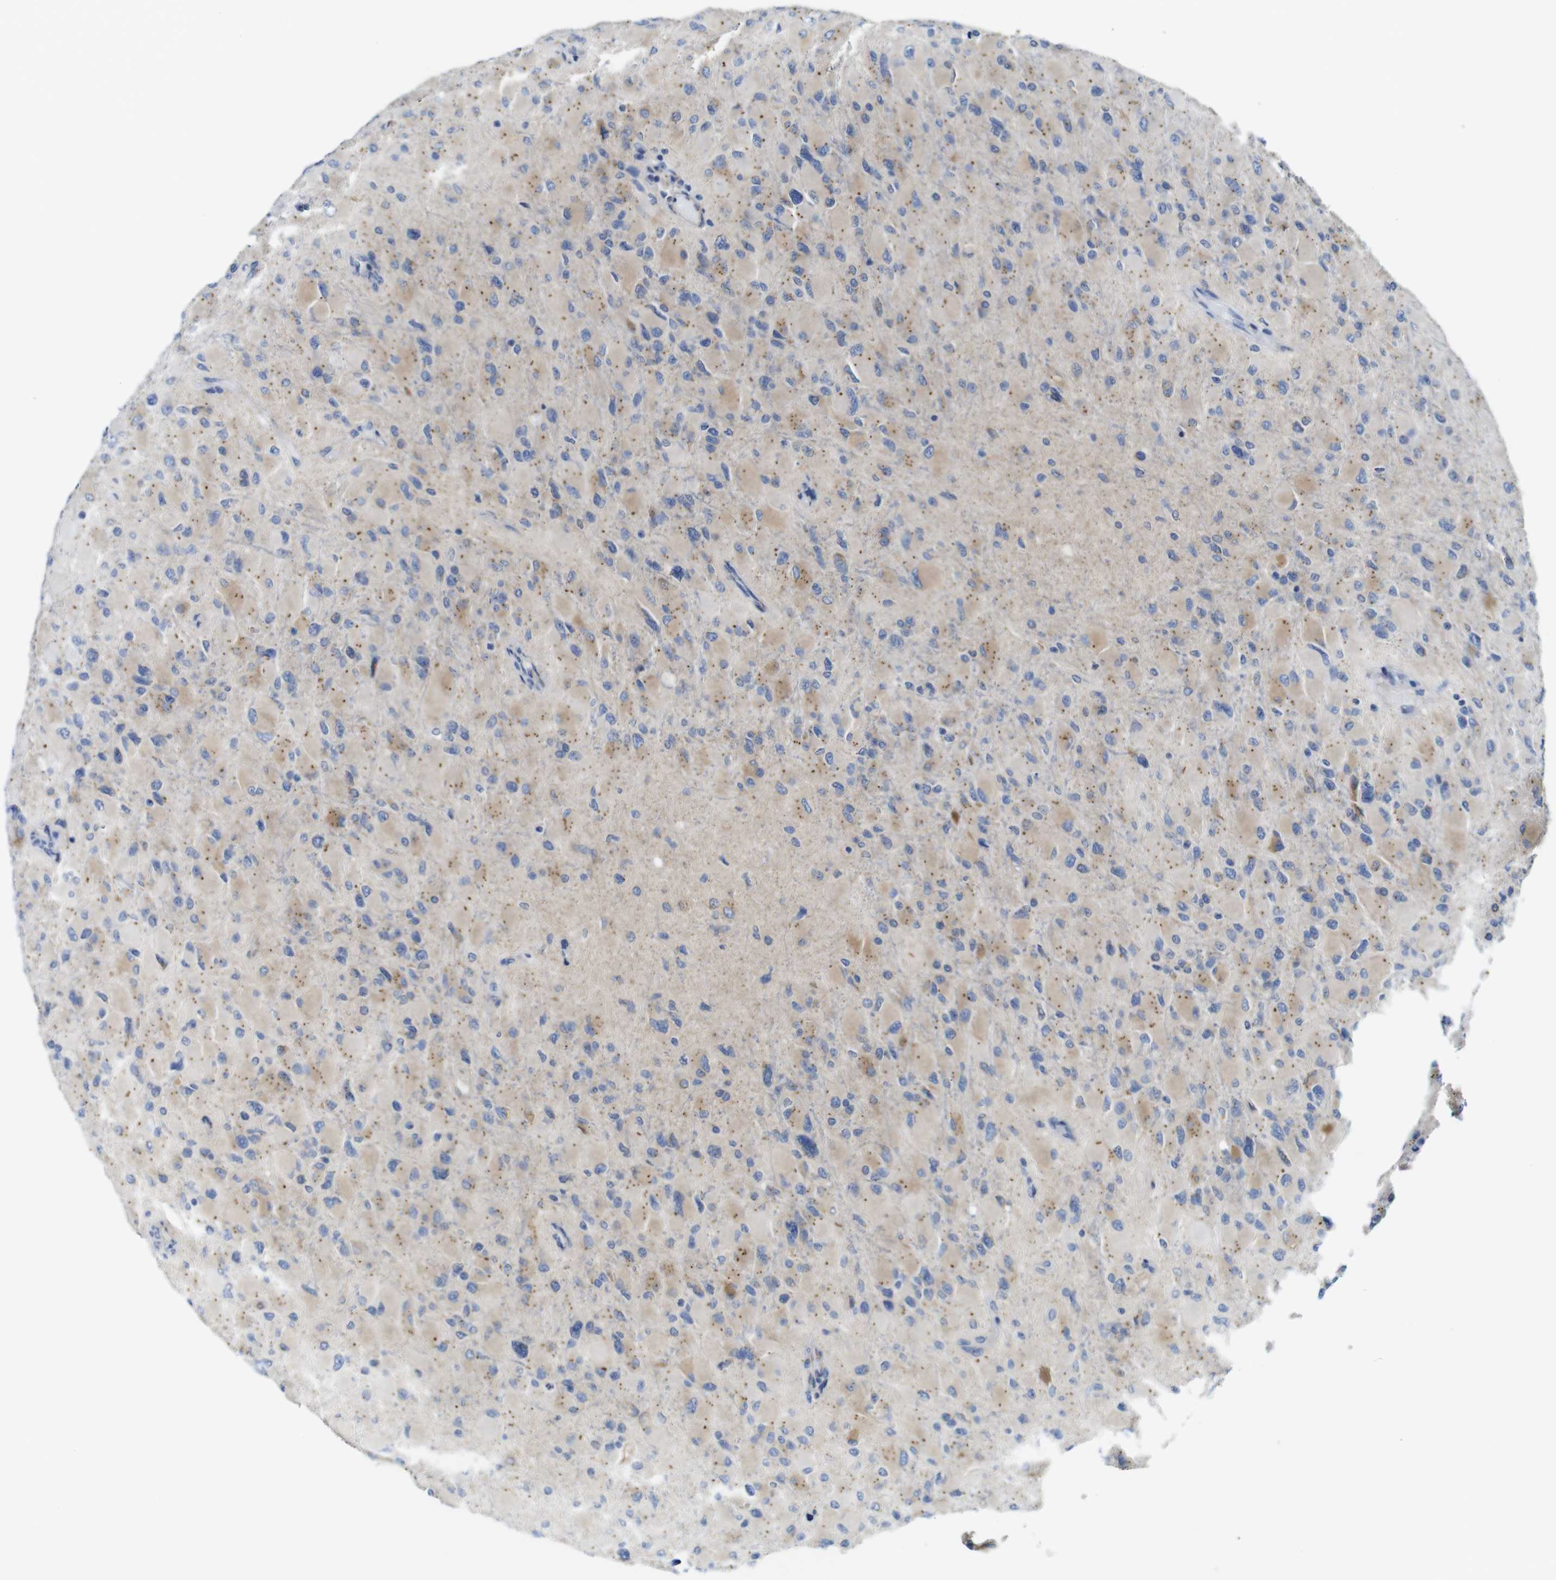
{"staining": {"intensity": "weak", "quantity": "25%-75%", "location": "cytoplasmic/membranous"}, "tissue": "glioma", "cell_type": "Tumor cells", "image_type": "cancer", "snomed": [{"axis": "morphology", "description": "Glioma, malignant, High grade"}, {"axis": "topography", "description": "Cerebral cortex"}], "caption": "Human malignant high-grade glioma stained with a protein marker demonstrates weak staining in tumor cells.", "gene": "DDRGK1", "patient": {"sex": "female", "age": 36}}